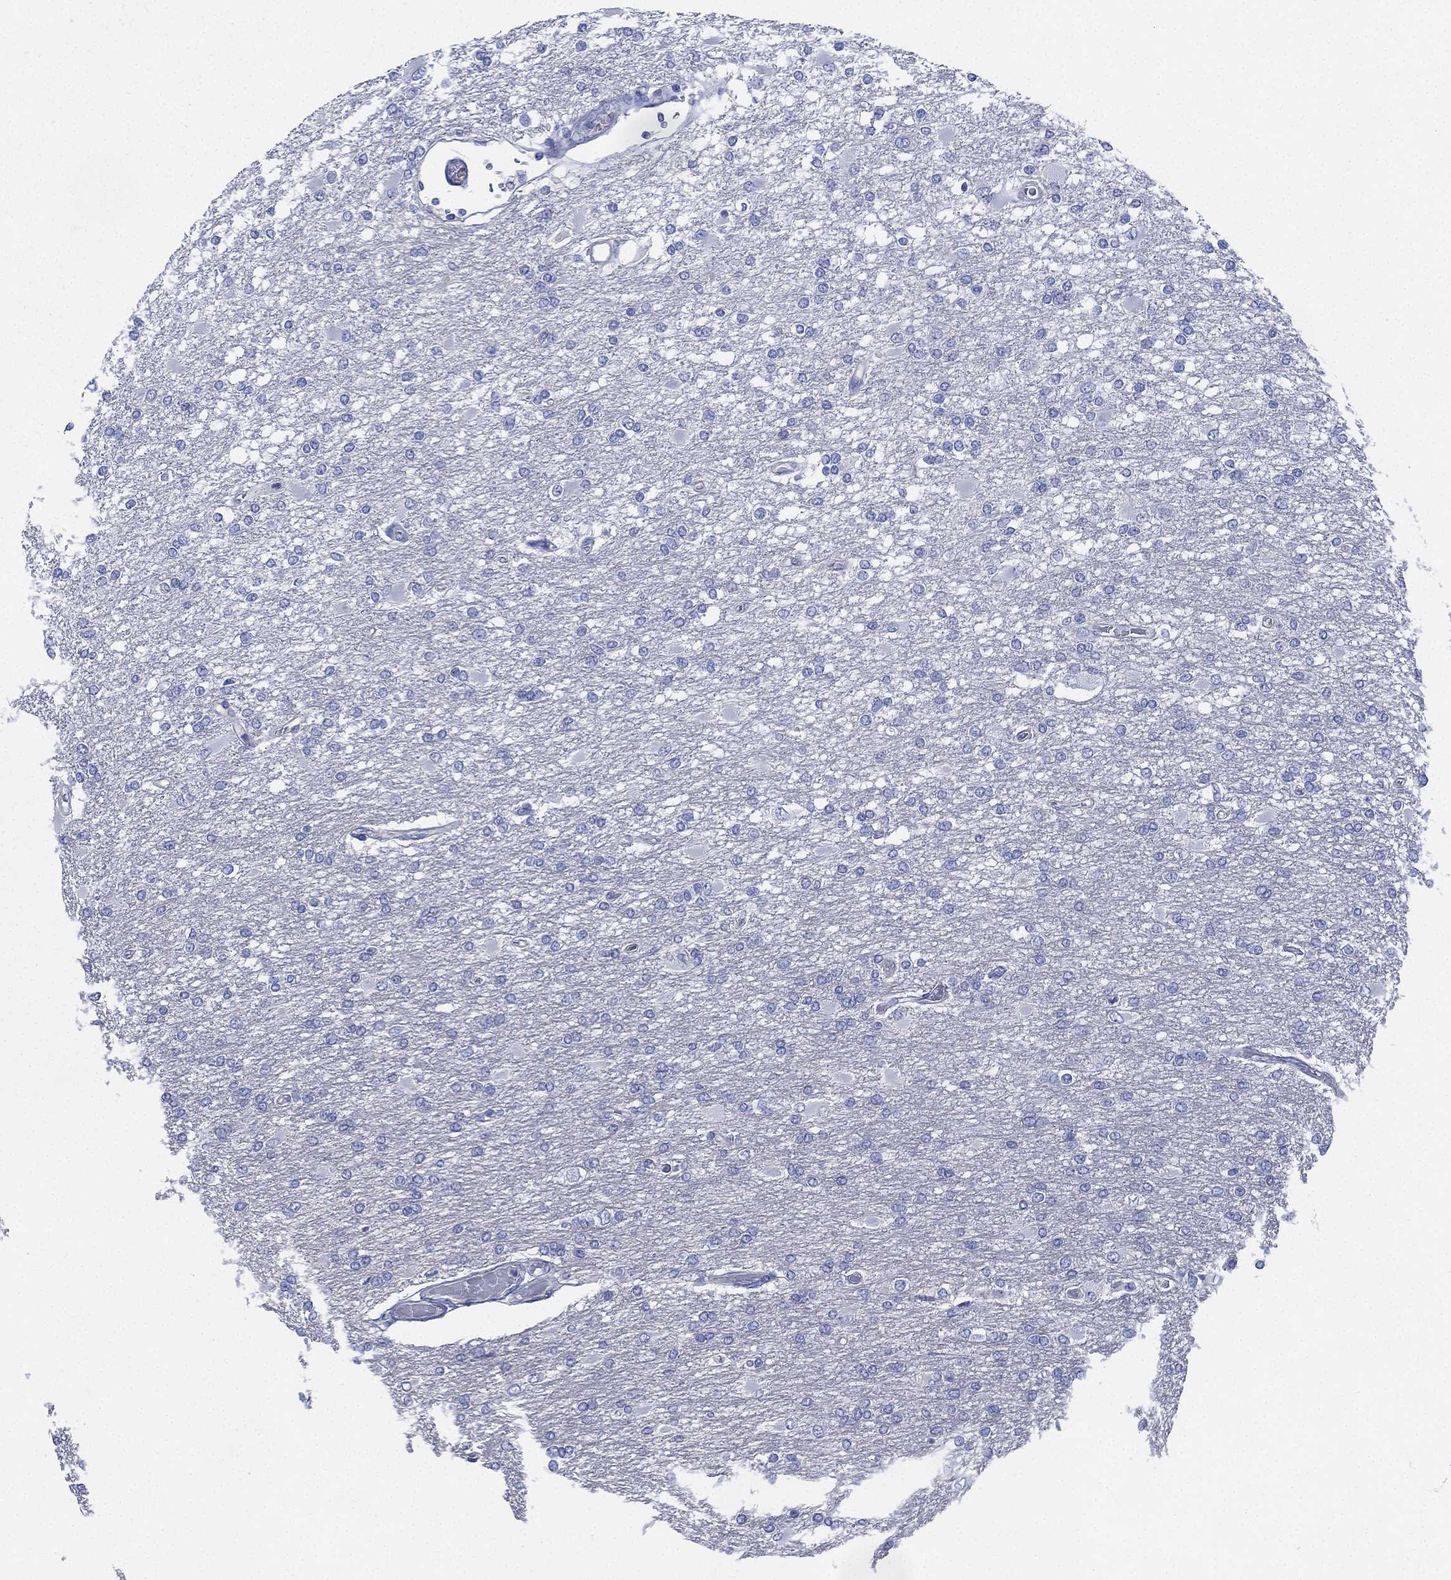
{"staining": {"intensity": "negative", "quantity": "none", "location": "none"}, "tissue": "glioma", "cell_type": "Tumor cells", "image_type": "cancer", "snomed": [{"axis": "morphology", "description": "Glioma, malignant, High grade"}, {"axis": "topography", "description": "Cerebral cortex"}], "caption": "This is an immunohistochemistry (IHC) image of glioma. There is no positivity in tumor cells.", "gene": "CCDC70", "patient": {"sex": "male", "age": 79}}